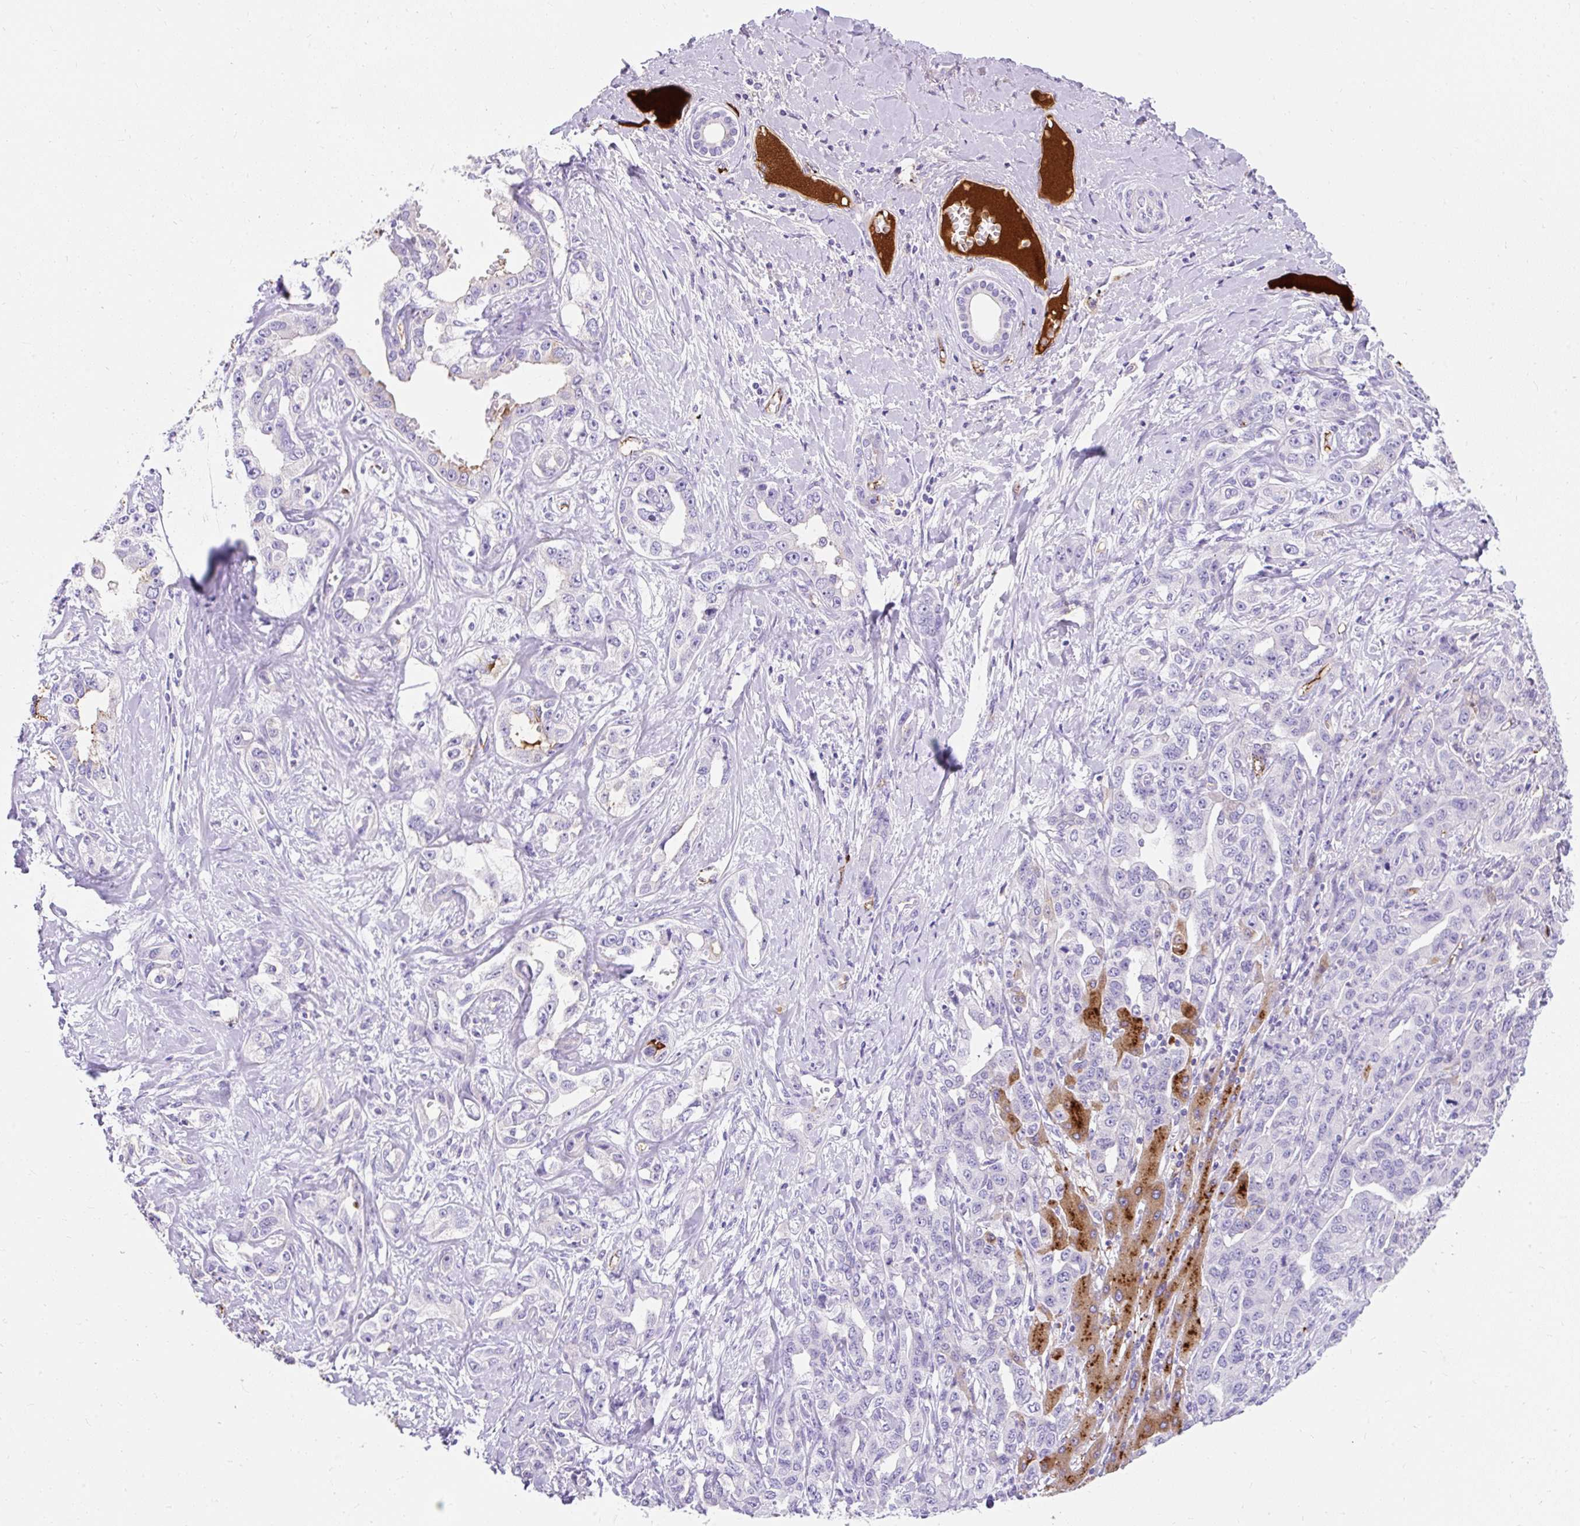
{"staining": {"intensity": "weak", "quantity": "<25%", "location": "cytoplasmic/membranous"}, "tissue": "liver cancer", "cell_type": "Tumor cells", "image_type": "cancer", "snomed": [{"axis": "morphology", "description": "Cholangiocarcinoma"}, {"axis": "topography", "description": "Liver"}], "caption": "DAB (3,3'-diaminobenzidine) immunohistochemical staining of human liver cancer demonstrates no significant expression in tumor cells. (Brightfield microscopy of DAB (3,3'-diaminobenzidine) immunohistochemistry (IHC) at high magnification).", "gene": "APOC4-APOC2", "patient": {"sex": "male", "age": 59}}